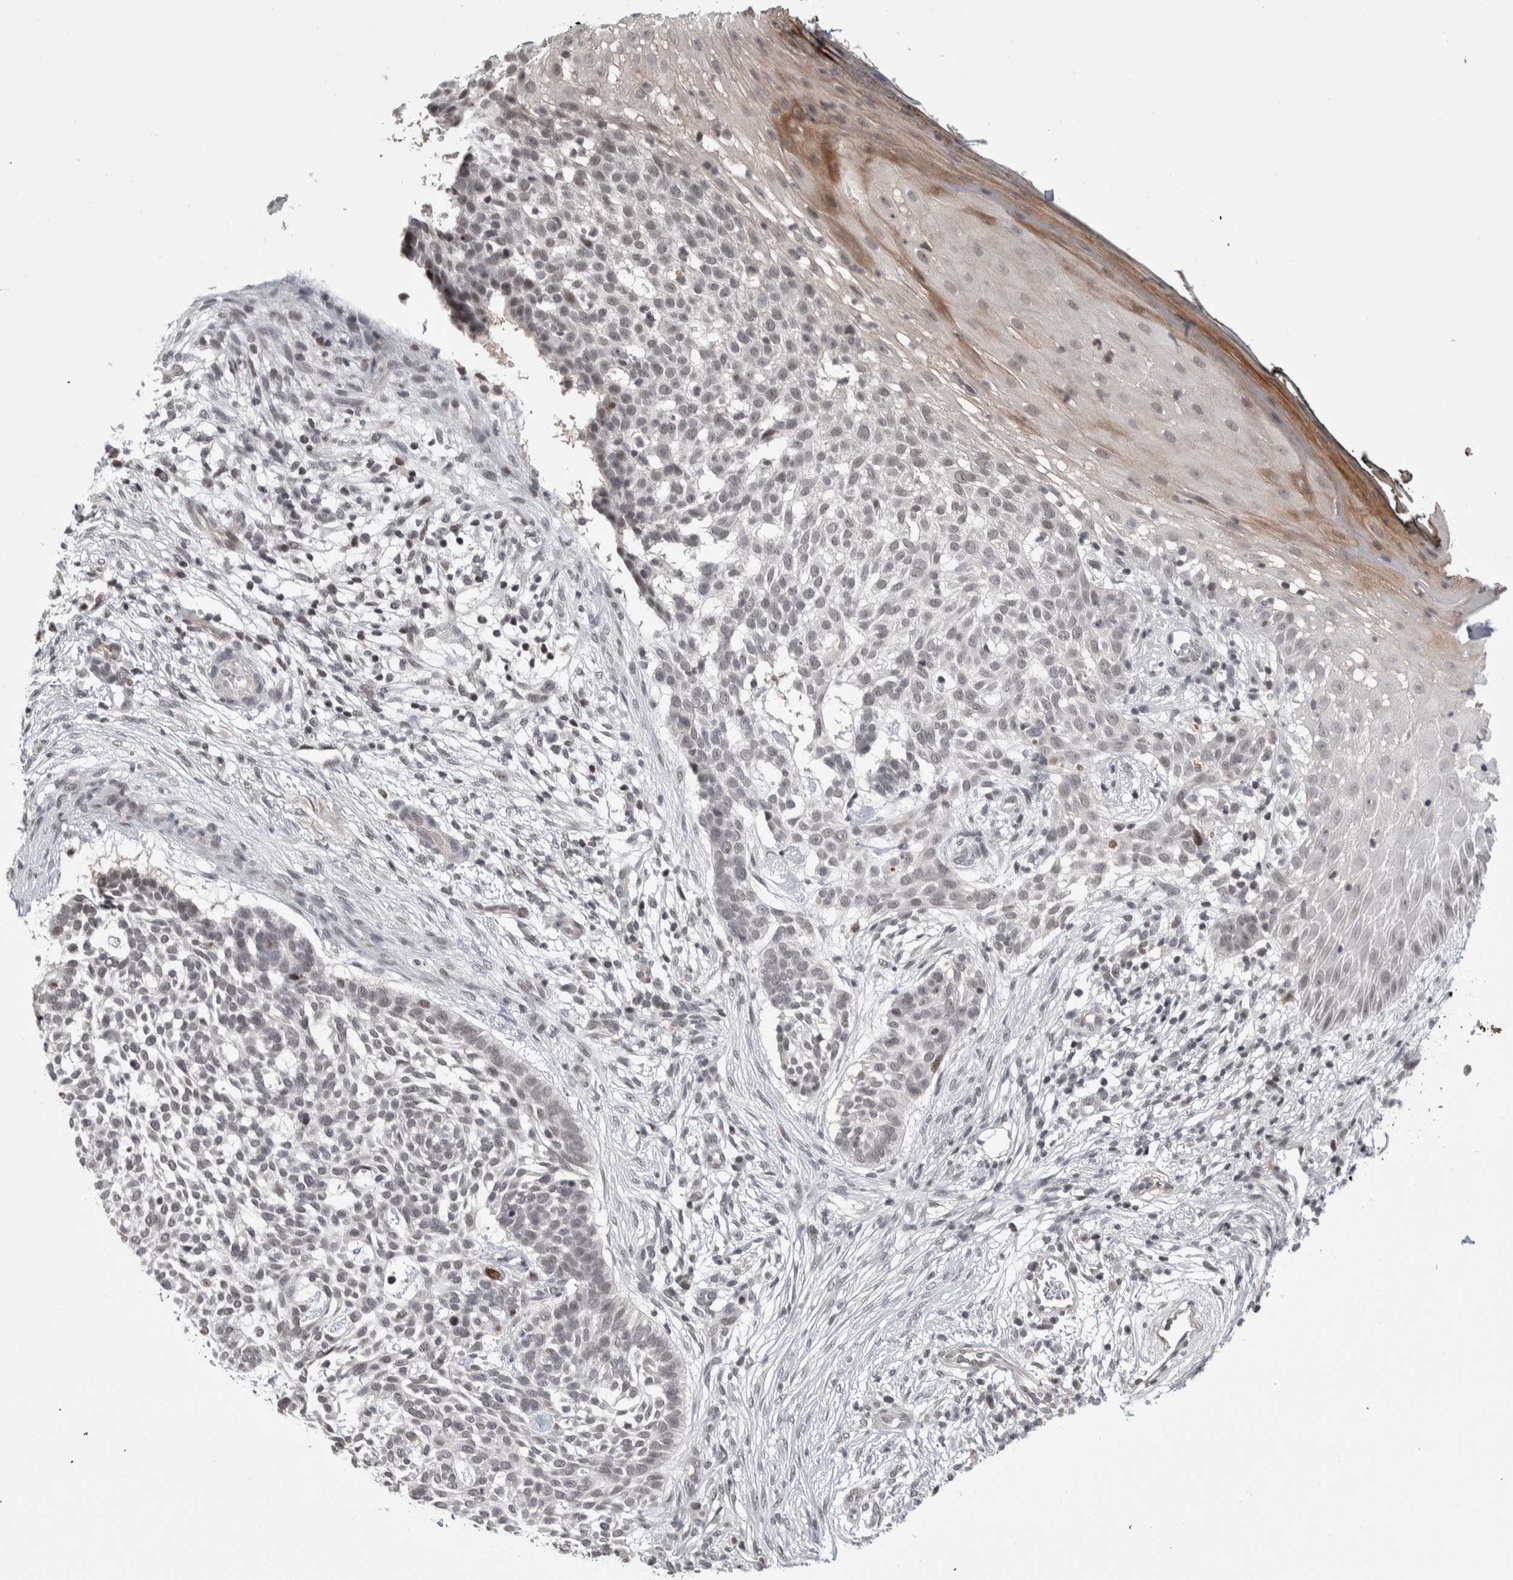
{"staining": {"intensity": "weak", "quantity": "<25%", "location": "nuclear"}, "tissue": "skin cancer", "cell_type": "Tumor cells", "image_type": "cancer", "snomed": [{"axis": "morphology", "description": "Basal cell carcinoma"}, {"axis": "topography", "description": "Skin"}], "caption": "Immunohistochemistry histopathology image of neoplastic tissue: skin cancer stained with DAB (3,3'-diaminobenzidine) exhibits no significant protein expression in tumor cells. Brightfield microscopy of IHC stained with DAB (brown) and hematoxylin (blue), captured at high magnification.", "gene": "ZSCAN21", "patient": {"sex": "female", "age": 64}}